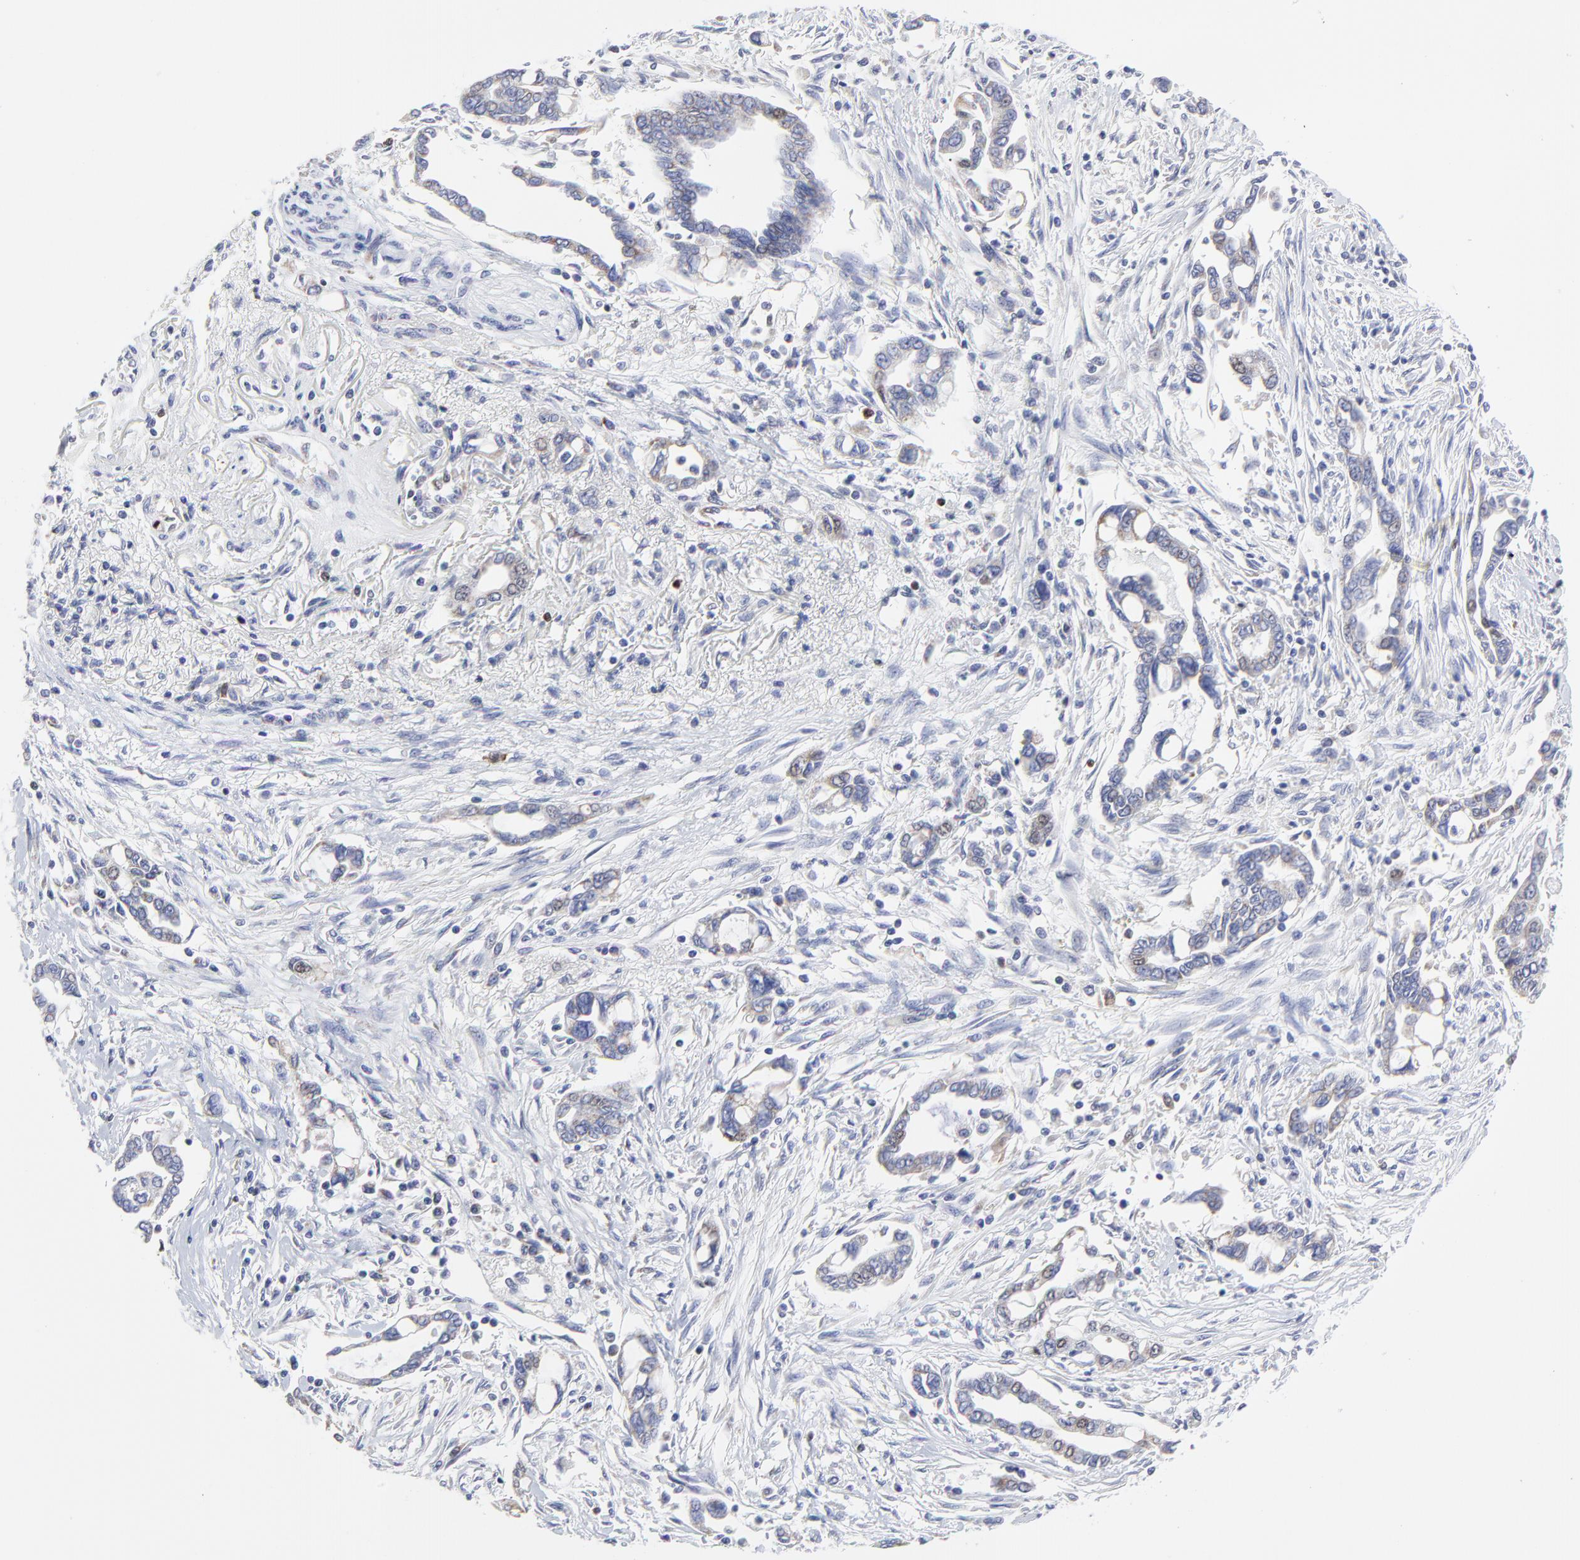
{"staining": {"intensity": "weak", "quantity": "25%-75%", "location": "cytoplasmic/membranous"}, "tissue": "pancreatic cancer", "cell_type": "Tumor cells", "image_type": "cancer", "snomed": [{"axis": "morphology", "description": "Adenocarcinoma, NOS"}, {"axis": "topography", "description": "Pancreas"}], "caption": "This image exhibits adenocarcinoma (pancreatic) stained with IHC to label a protein in brown. The cytoplasmic/membranous of tumor cells show weak positivity for the protein. Nuclei are counter-stained blue.", "gene": "NCAPH", "patient": {"sex": "female", "age": 57}}